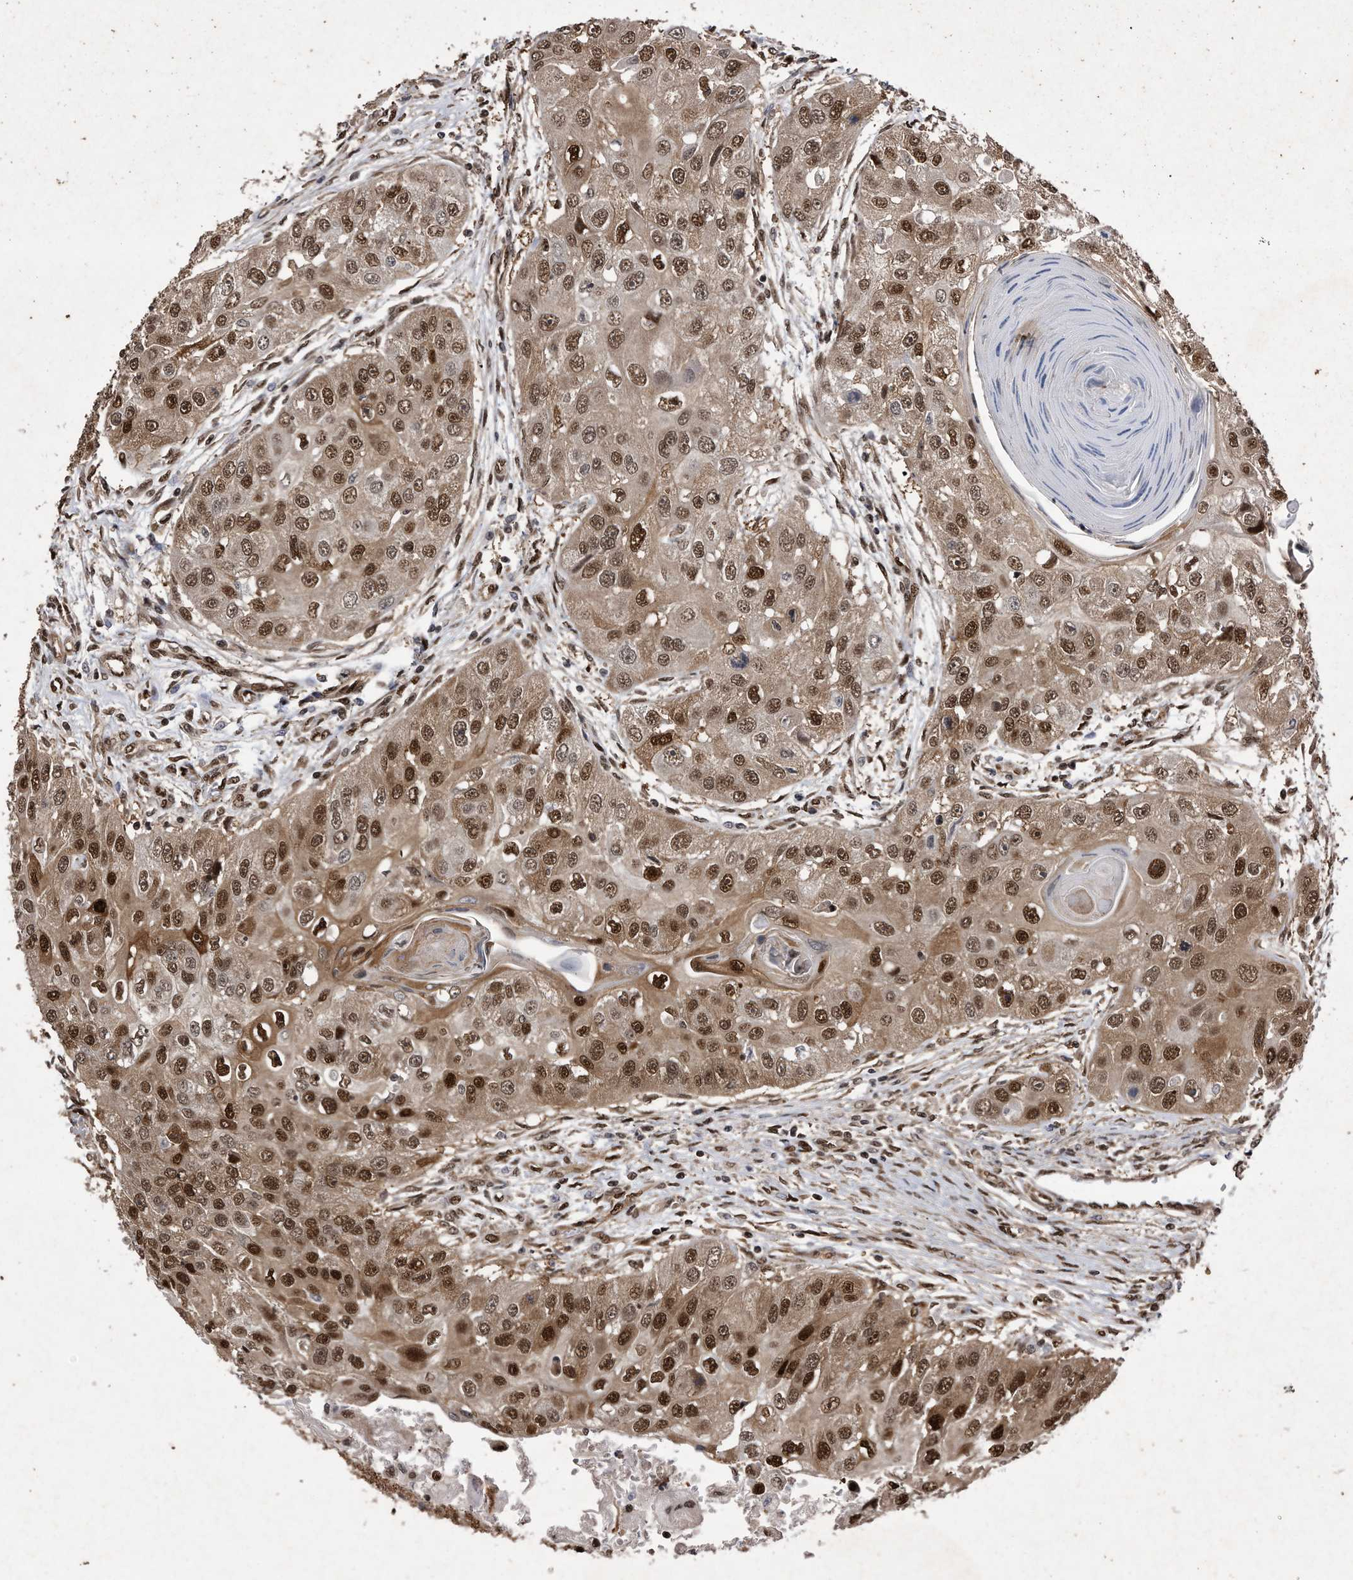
{"staining": {"intensity": "moderate", "quantity": ">75%", "location": "cytoplasmic/membranous,nuclear"}, "tissue": "head and neck cancer", "cell_type": "Tumor cells", "image_type": "cancer", "snomed": [{"axis": "morphology", "description": "Normal tissue, NOS"}, {"axis": "morphology", "description": "Squamous cell carcinoma, NOS"}, {"axis": "topography", "description": "Skeletal muscle"}, {"axis": "topography", "description": "Head-Neck"}], "caption": "High-power microscopy captured an immunohistochemistry histopathology image of head and neck squamous cell carcinoma, revealing moderate cytoplasmic/membranous and nuclear positivity in approximately >75% of tumor cells.", "gene": "RAD23B", "patient": {"sex": "male", "age": 51}}